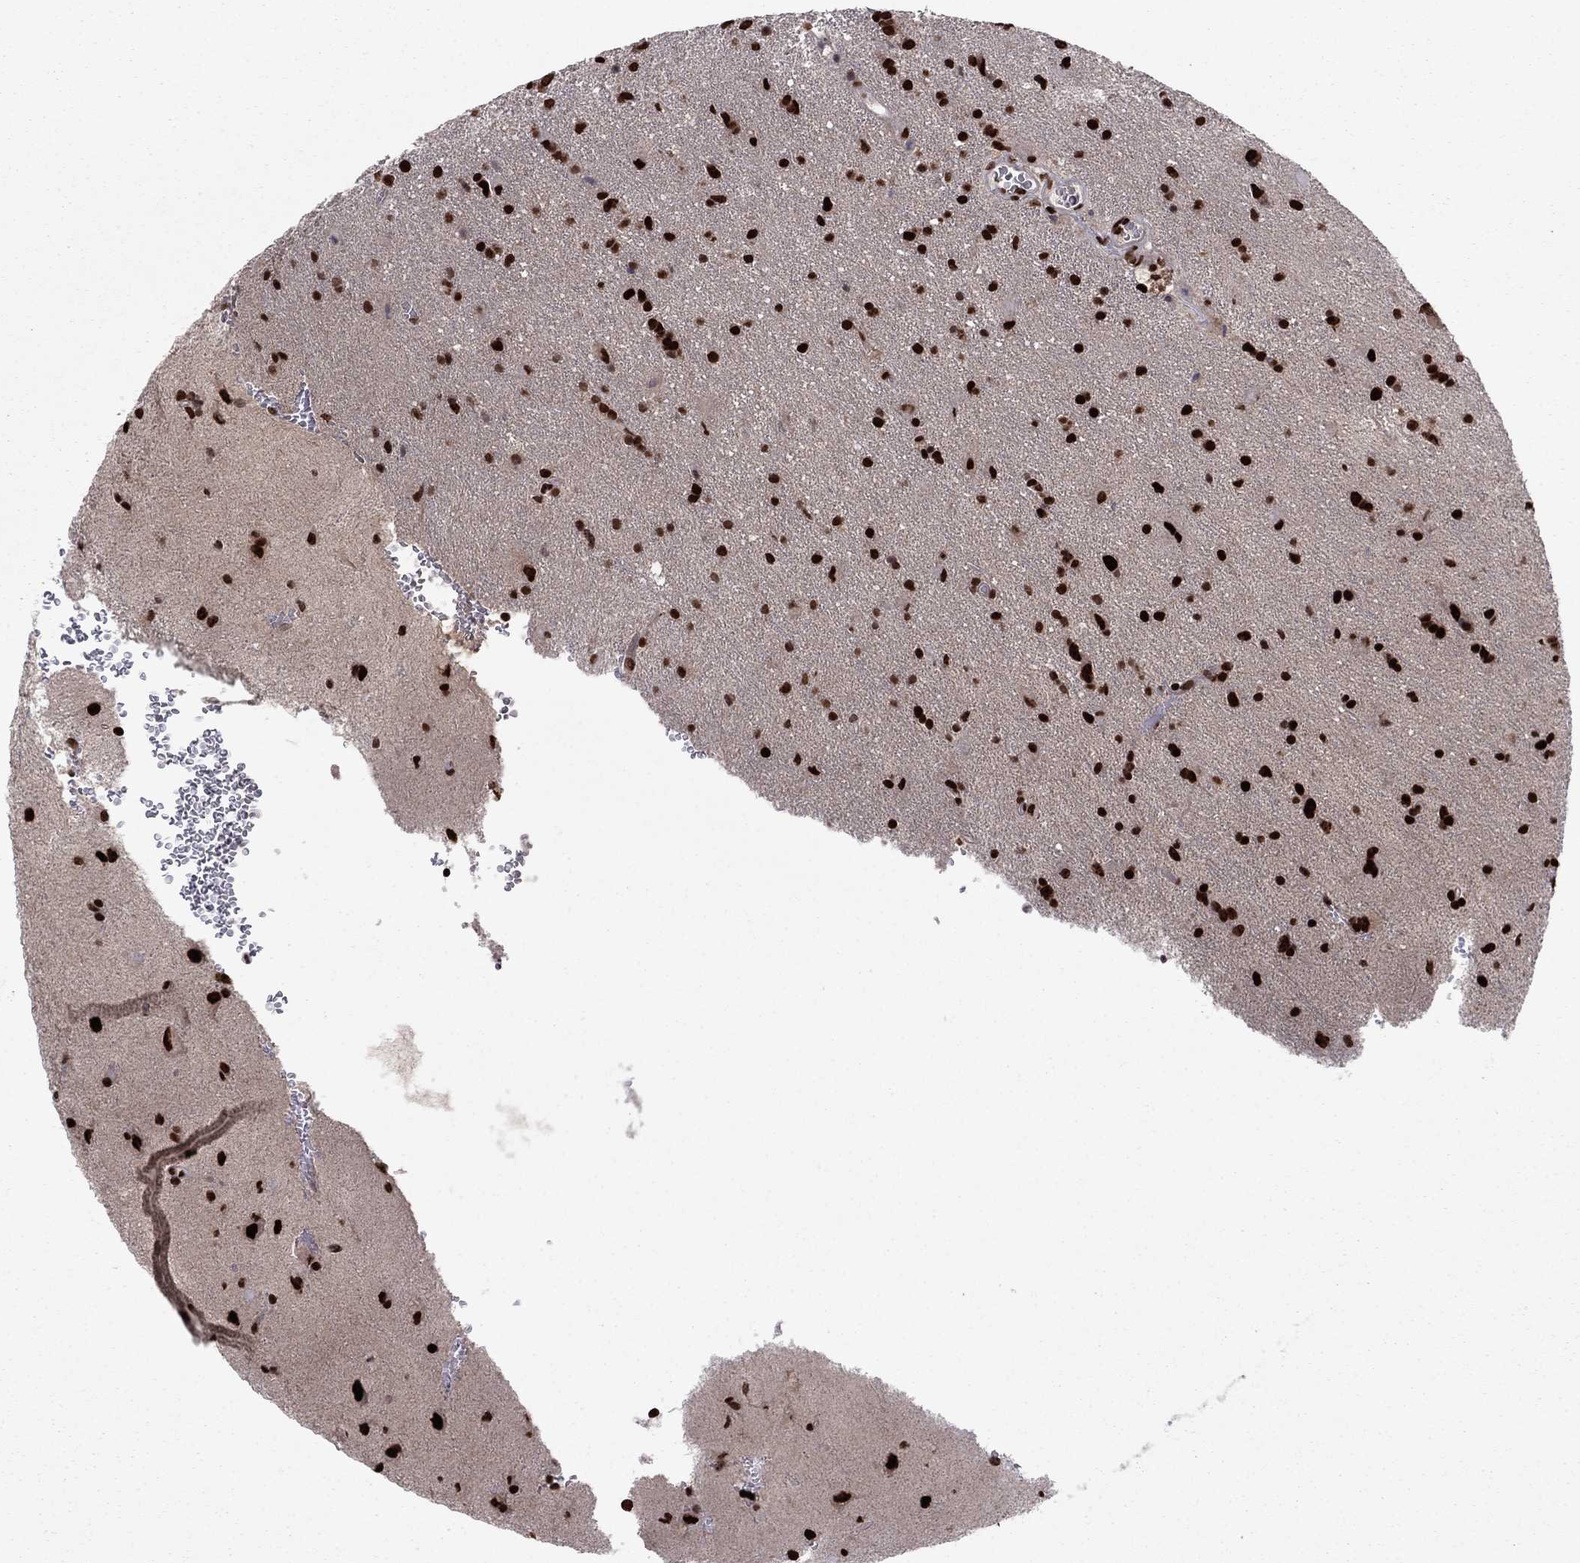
{"staining": {"intensity": "strong", "quantity": ">75%", "location": "nuclear"}, "tissue": "glioma", "cell_type": "Tumor cells", "image_type": "cancer", "snomed": [{"axis": "morphology", "description": "Glioma, malignant, Low grade"}, {"axis": "topography", "description": "Brain"}], "caption": "Glioma tissue reveals strong nuclear staining in about >75% of tumor cells", "gene": "USP54", "patient": {"sex": "male", "age": 58}}